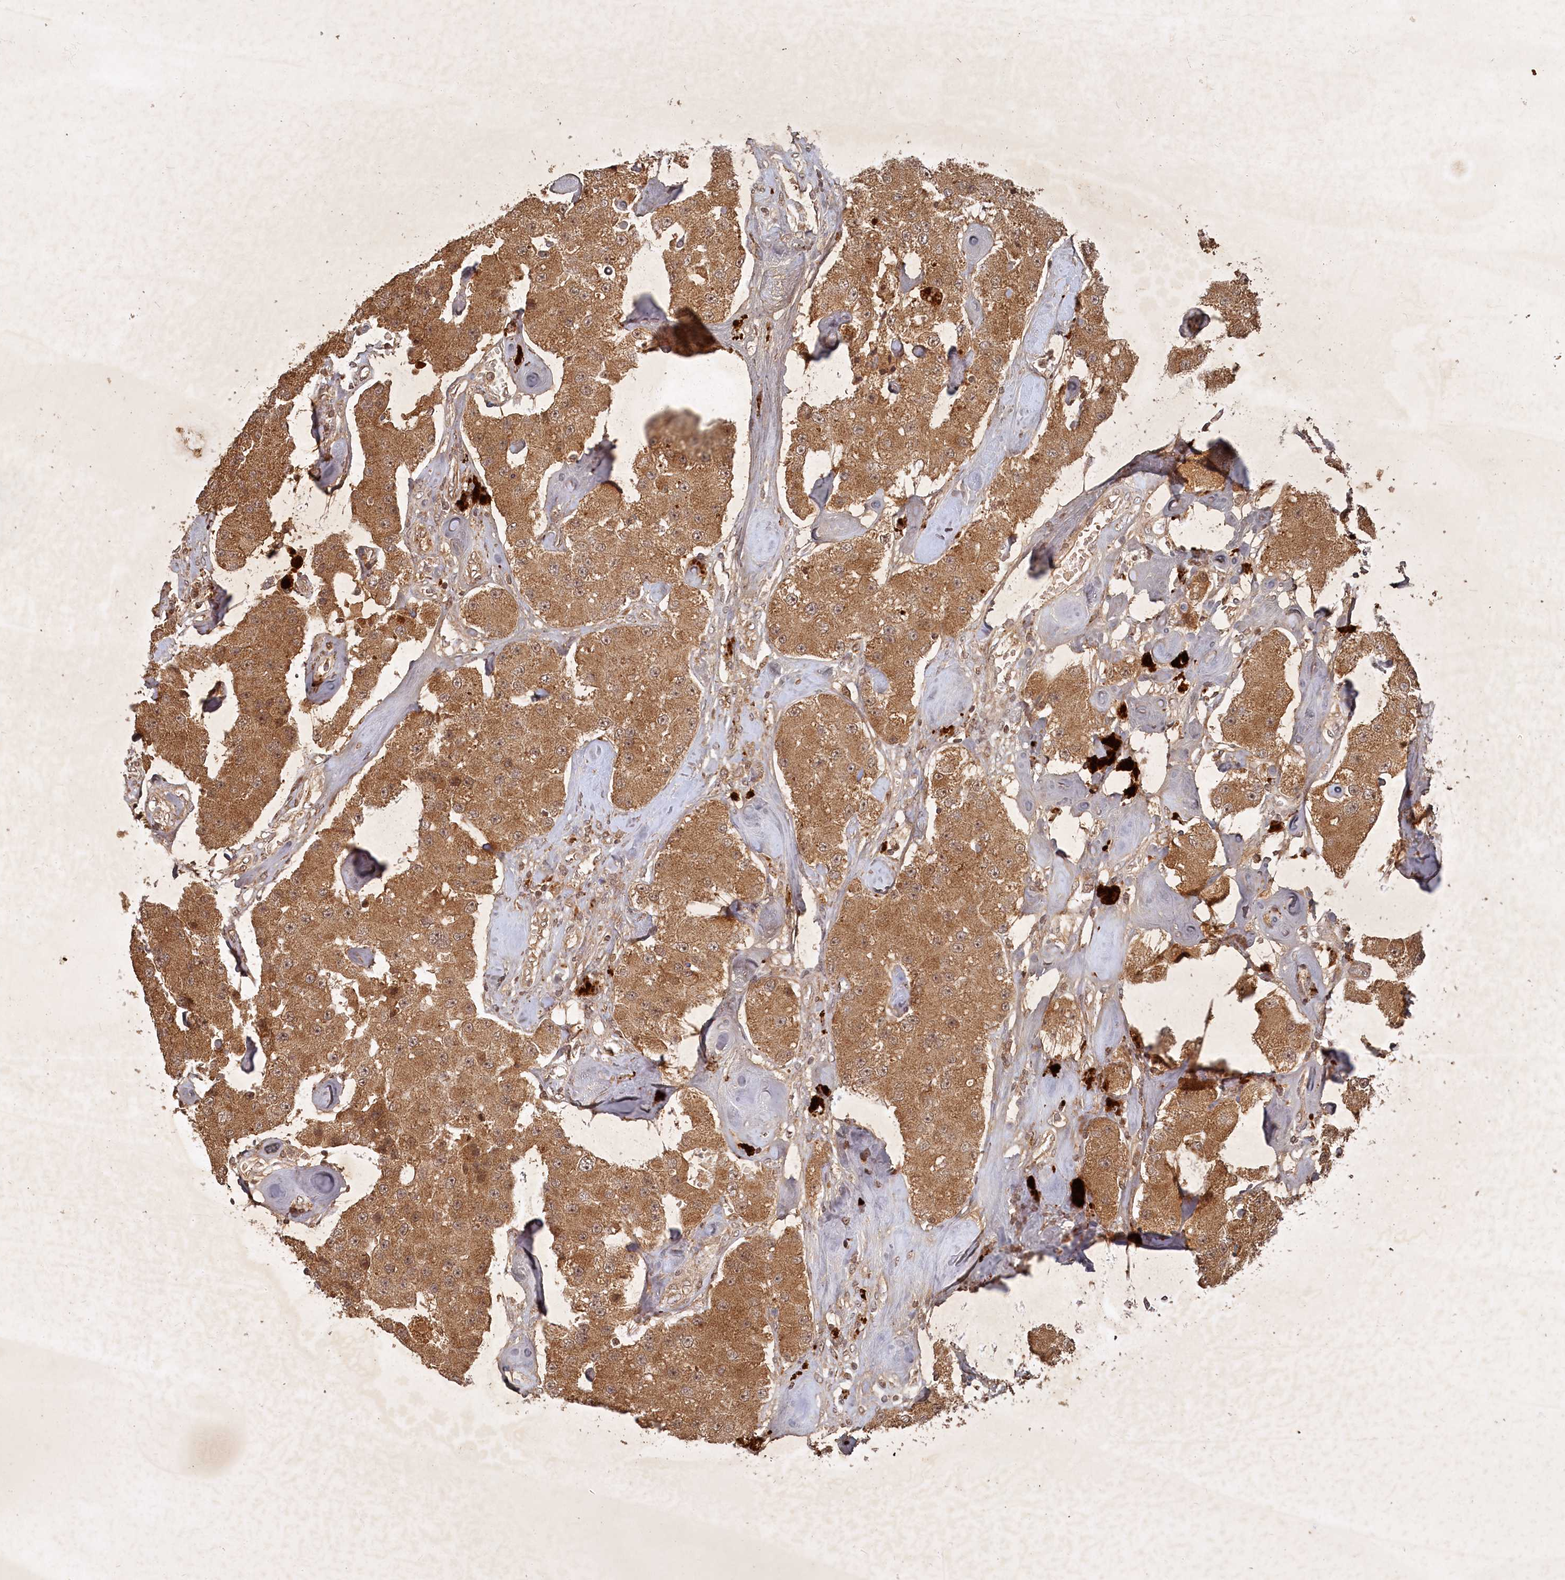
{"staining": {"intensity": "moderate", "quantity": ">75%", "location": "cytoplasmic/membranous"}, "tissue": "carcinoid", "cell_type": "Tumor cells", "image_type": "cancer", "snomed": [{"axis": "morphology", "description": "Carcinoid, malignant, NOS"}, {"axis": "topography", "description": "Pancreas"}], "caption": "This is an image of immunohistochemistry (IHC) staining of carcinoid, which shows moderate positivity in the cytoplasmic/membranous of tumor cells.", "gene": "UNC93A", "patient": {"sex": "male", "age": 41}}